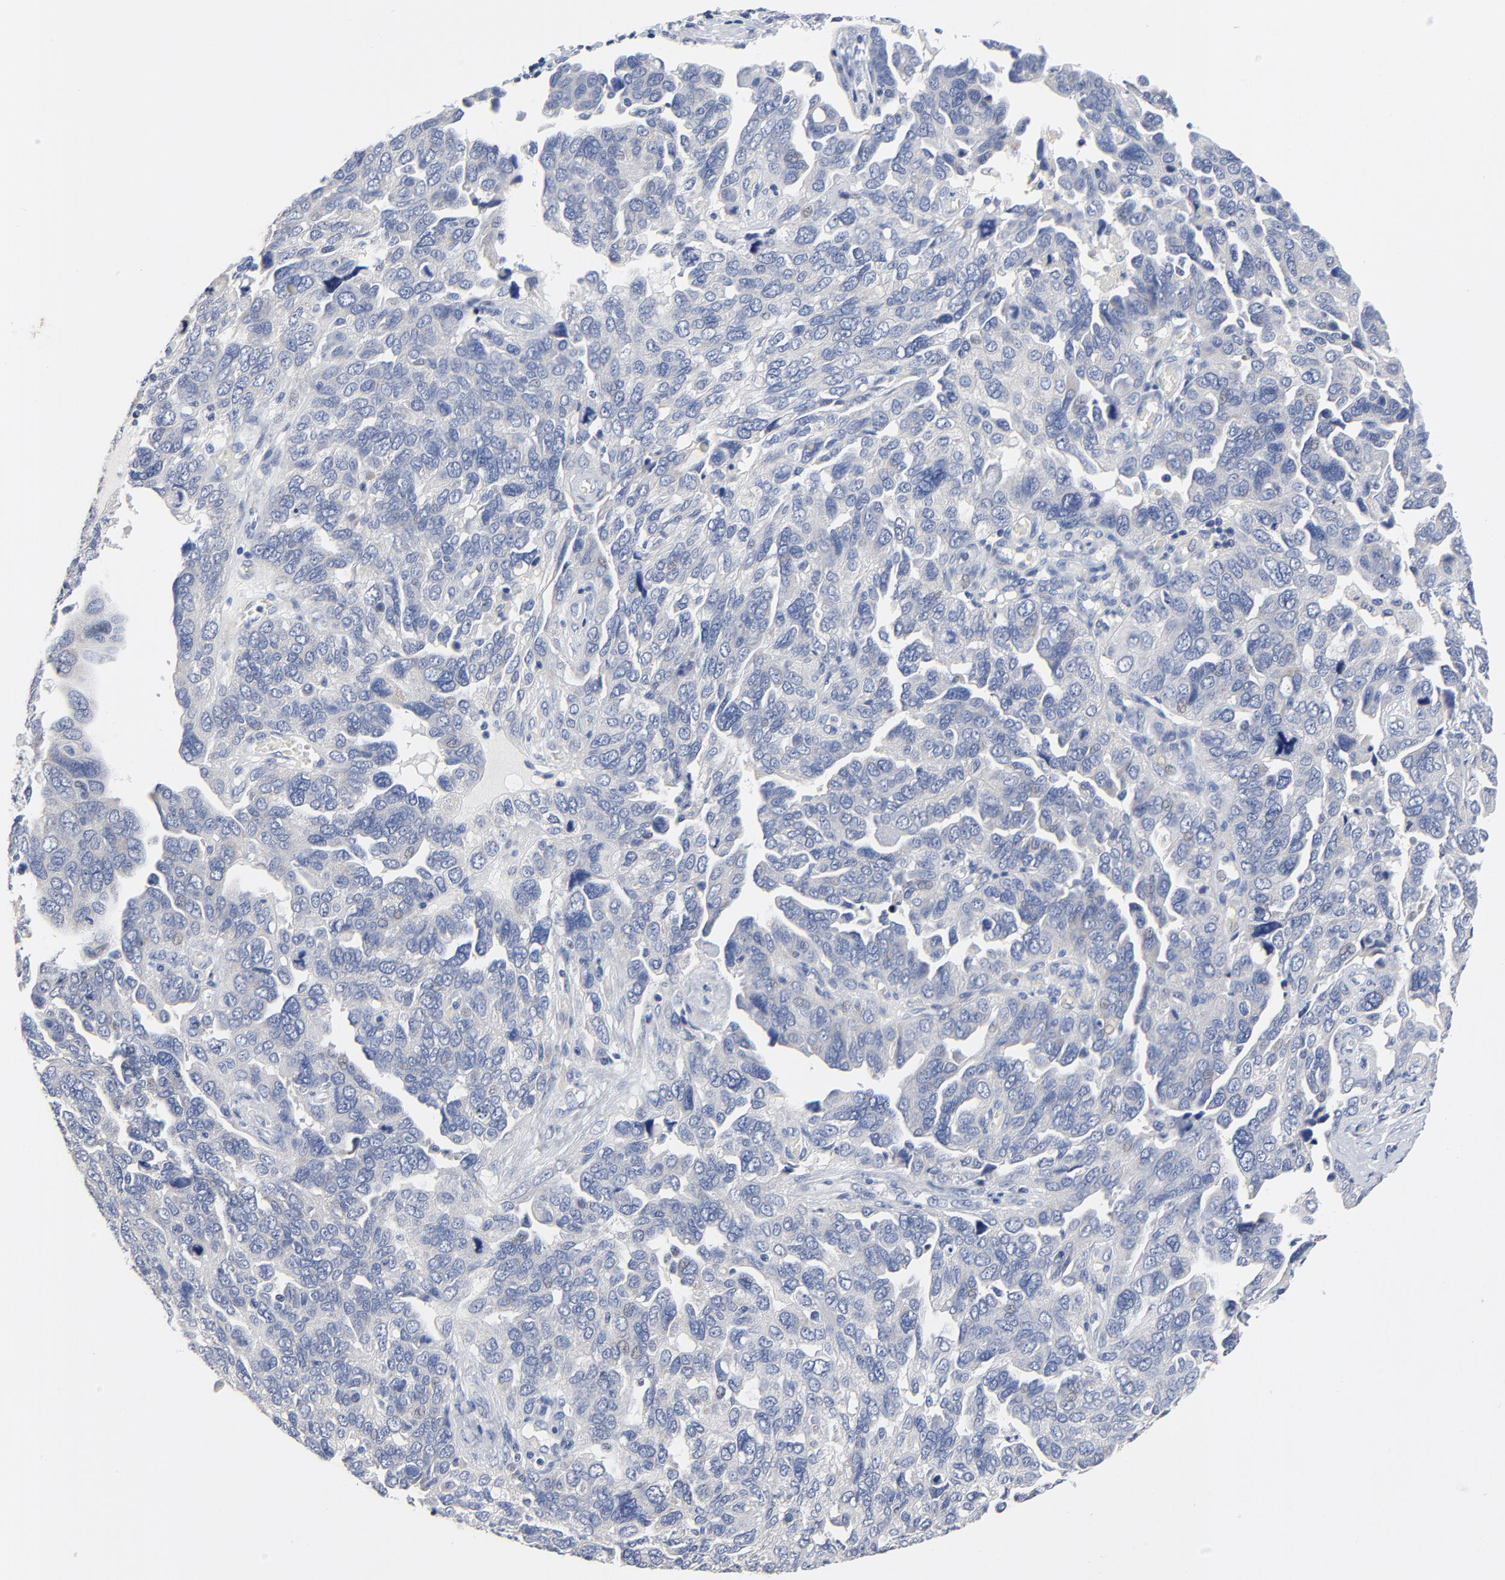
{"staining": {"intensity": "negative", "quantity": "none", "location": "none"}, "tissue": "ovarian cancer", "cell_type": "Tumor cells", "image_type": "cancer", "snomed": [{"axis": "morphology", "description": "Cystadenocarcinoma, serous, NOS"}, {"axis": "topography", "description": "Ovary"}], "caption": "The IHC micrograph has no significant staining in tumor cells of ovarian cancer tissue.", "gene": "FBXL5", "patient": {"sex": "female", "age": 64}}